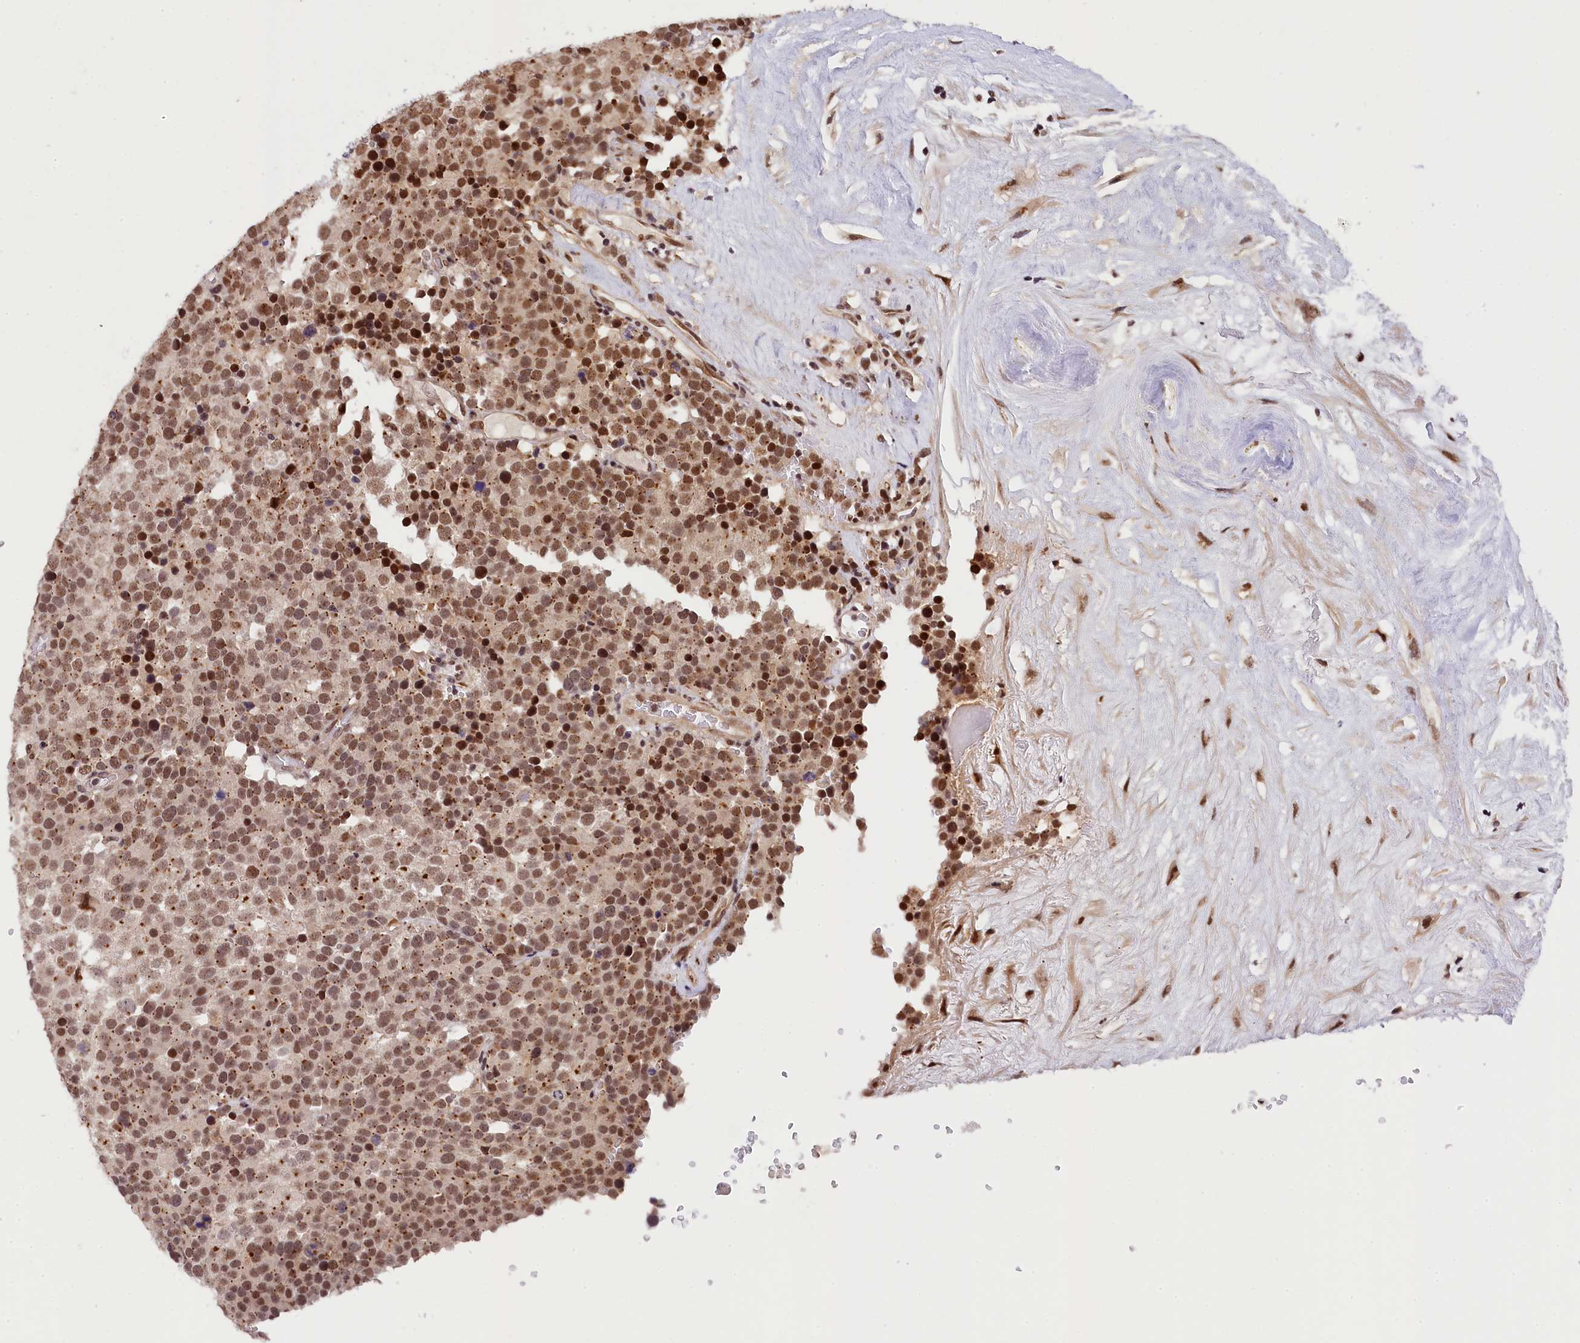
{"staining": {"intensity": "moderate", "quantity": ">75%", "location": "nuclear"}, "tissue": "testis cancer", "cell_type": "Tumor cells", "image_type": "cancer", "snomed": [{"axis": "morphology", "description": "Seminoma, NOS"}, {"axis": "topography", "description": "Testis"}], "caption": "This is a histology image of immunohistochemistry staining of testis cancer, which shows moderate positivity in the nuclear of tumor cells.", "gene": "ADIG", "patient": {"sex": "male", "age": 71}}